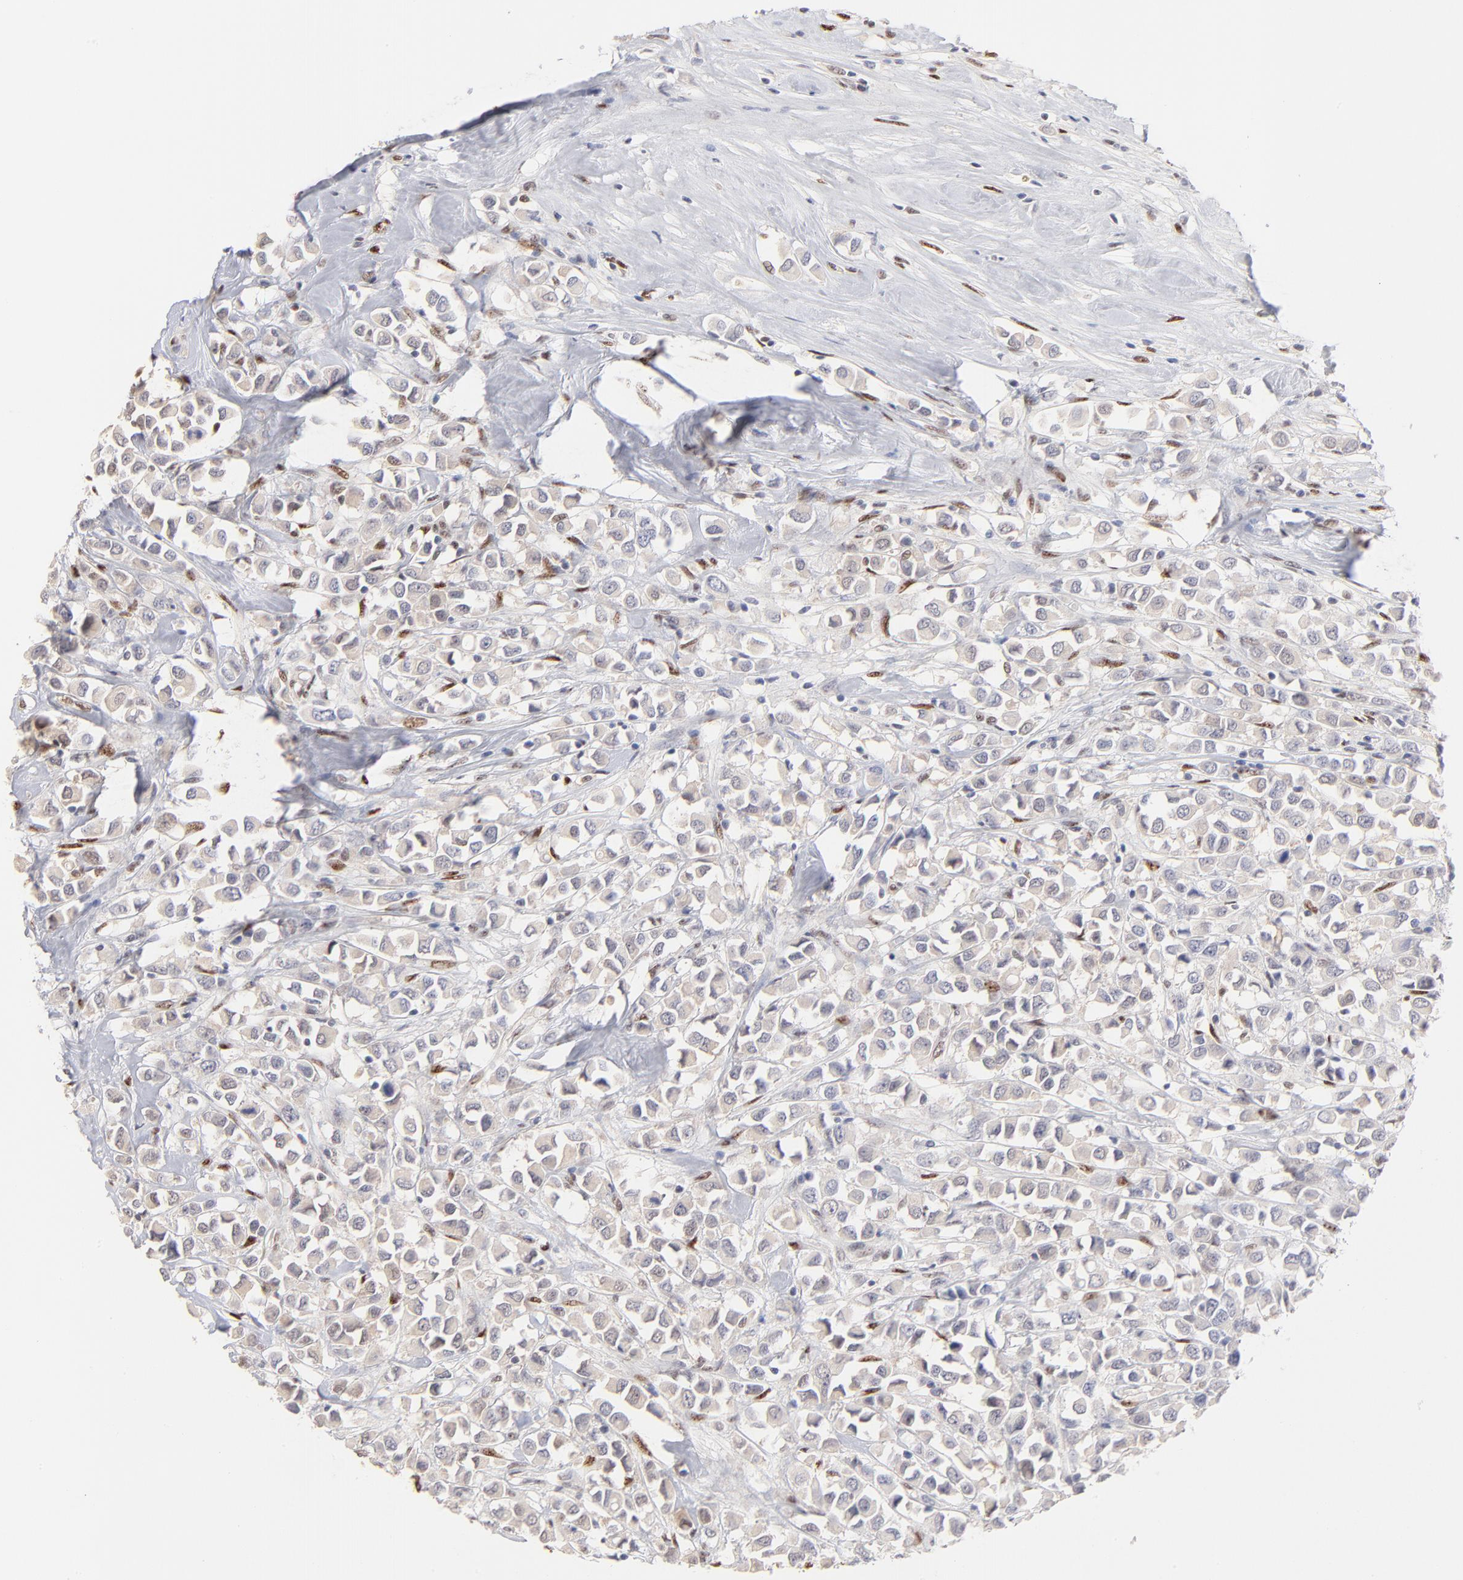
{"staining": {"intensity": "negative", "quantity": "none", "location": "none"}, "tissue": "breast cancer", "cell_type": "Tumor cells", "image_type": "cancer", "snomed": [{"axis": "morphology", "description": "Duct carcinoma"}, {"axis": "topography", "description": "Breast"}], "caption": "This photomicrograph is of breast cancer (infiltrating ductal carcinoma) stained with immunohistochemistry to label a protein in brown with the nuclei are counter-stained blue. There is no expression in tumor cells. (DAB immunohistochemistry visualized using brightfield microscopy, high magnification).", "gene": "STAT3", "patient": {"sex": "female", "age": 61}}